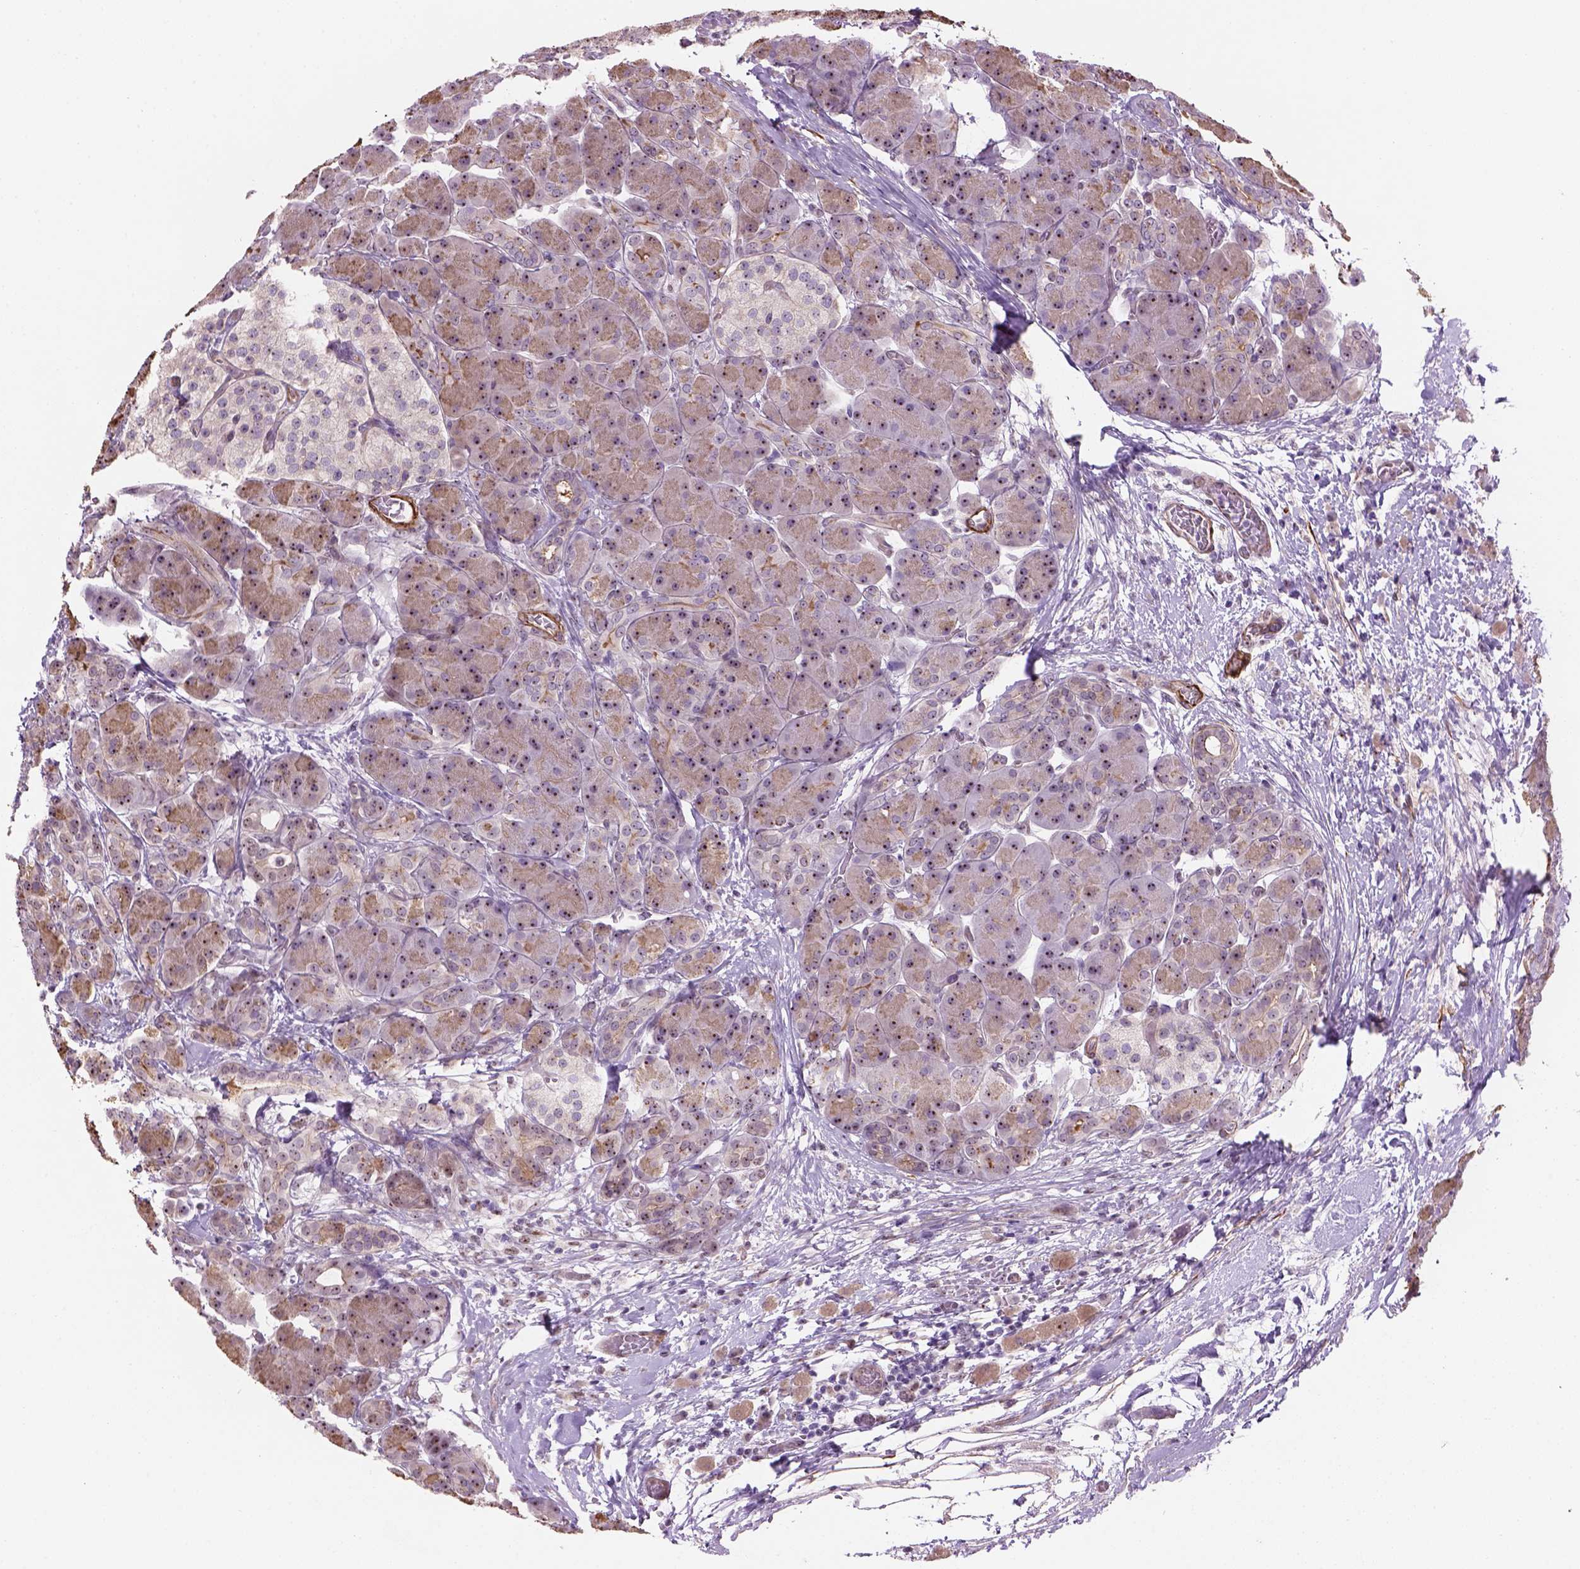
{"staining": {"intensity": "moderate", "quantity": ">75%", "location": "nuclear"}, "tissue": "pancreas", "cell_type": "Exocrine glandular cells", "image_type": "normal", "snomed": [{"axis": "morphology", "description": "Normal tissue, NOS"}, {"axis": "topography", "description": "Pancreas"}], "caption": "The micrograph displays immunohistochemical staining of unremarkable pancreas. There is moderate nuclear expression is present in about >75% of exocrine glandular cells.", "gene": "RRS1", "patient": {"sex": "male", "age": 55}}